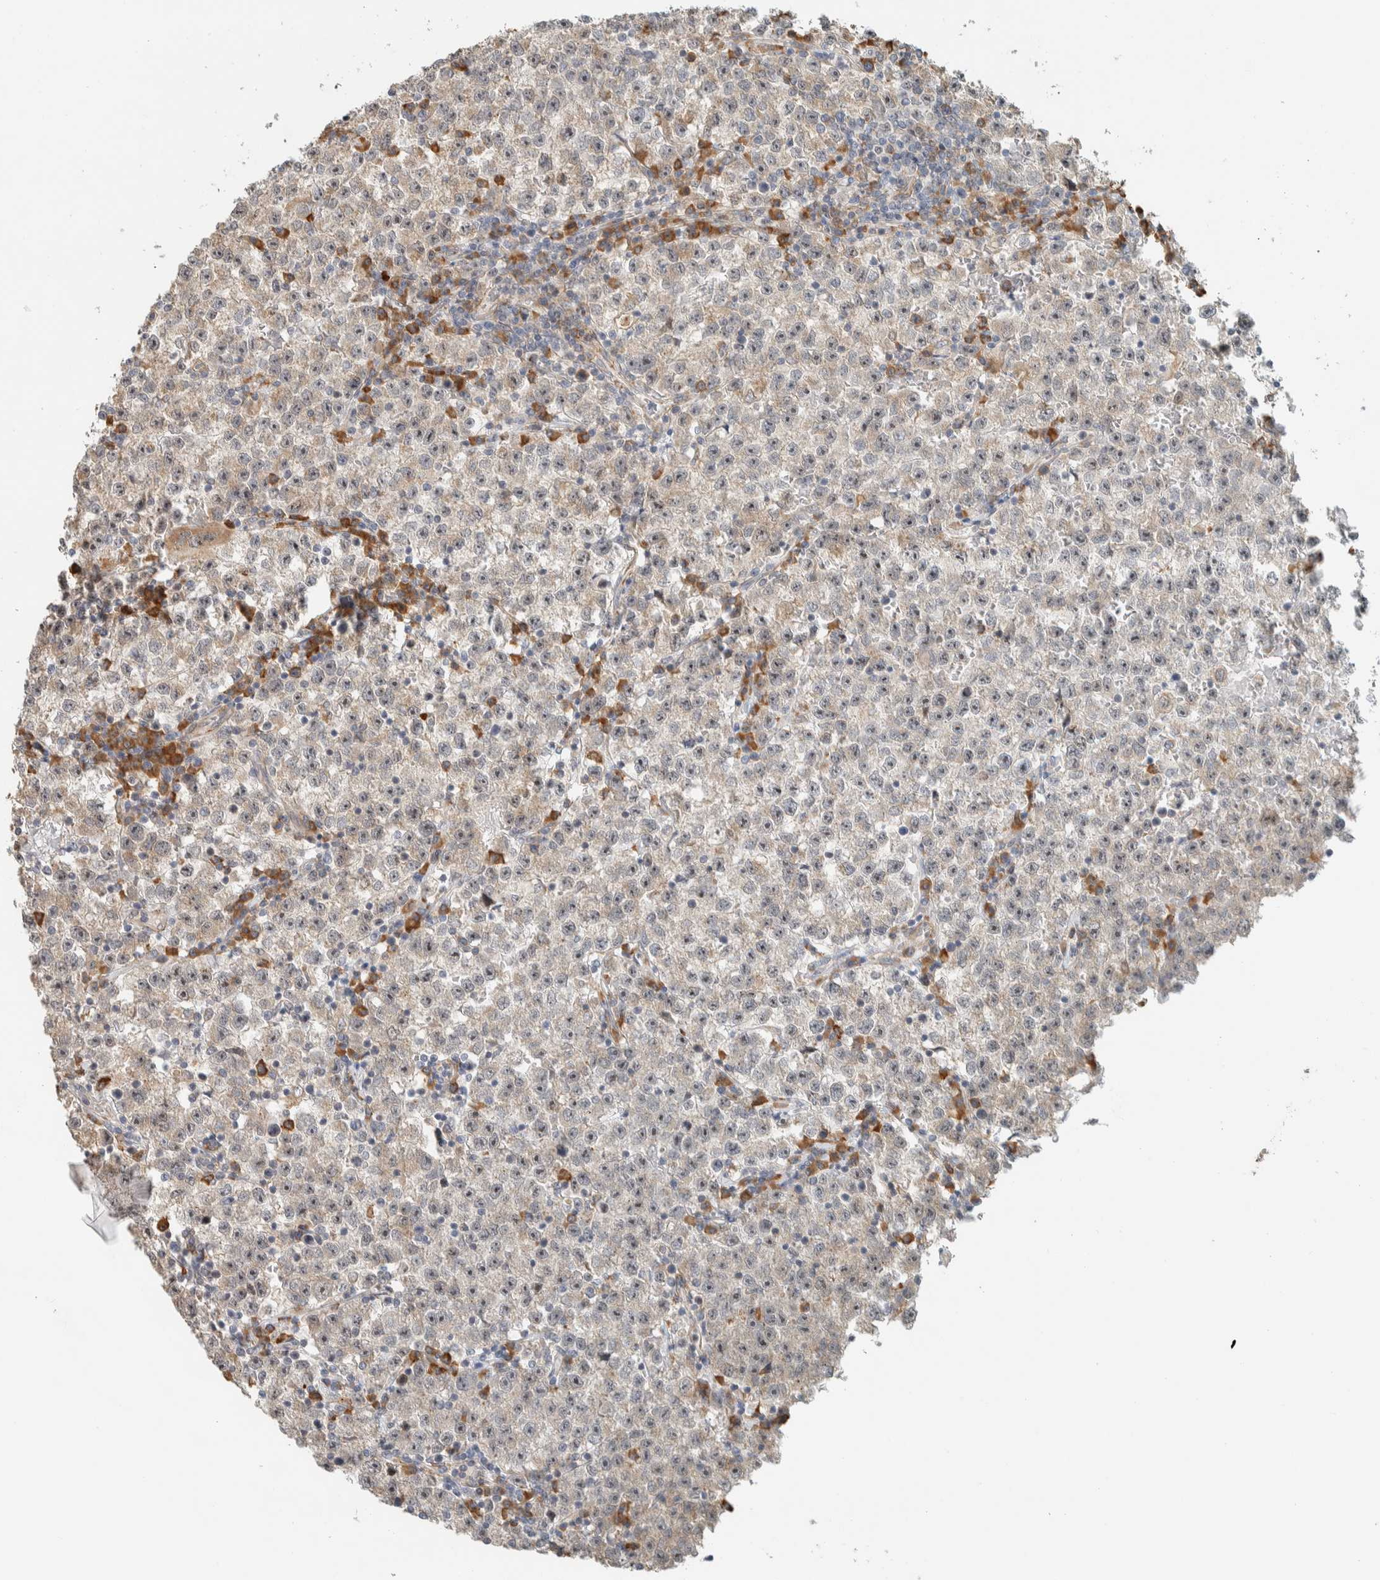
{"staining": {"intensity": "weak", "quantity": "<25%", "location": "cytoplasmic/membranous"}, "tissue": "testis cancer", "cell_type": "Tumor cells", "image_type": "cancer", "snomed": [{"axis": "morphology", "description": "Seminoma, NOS"}, {"axis": "topography", "description": "Testis"}], "caption": "Testis seminoma stained for a protein using immunohistochemistry (IHC) demonstrates no expression tumor cells.", "gene": "KLHL40", "patient": {"sex": "male", "age": 22}}